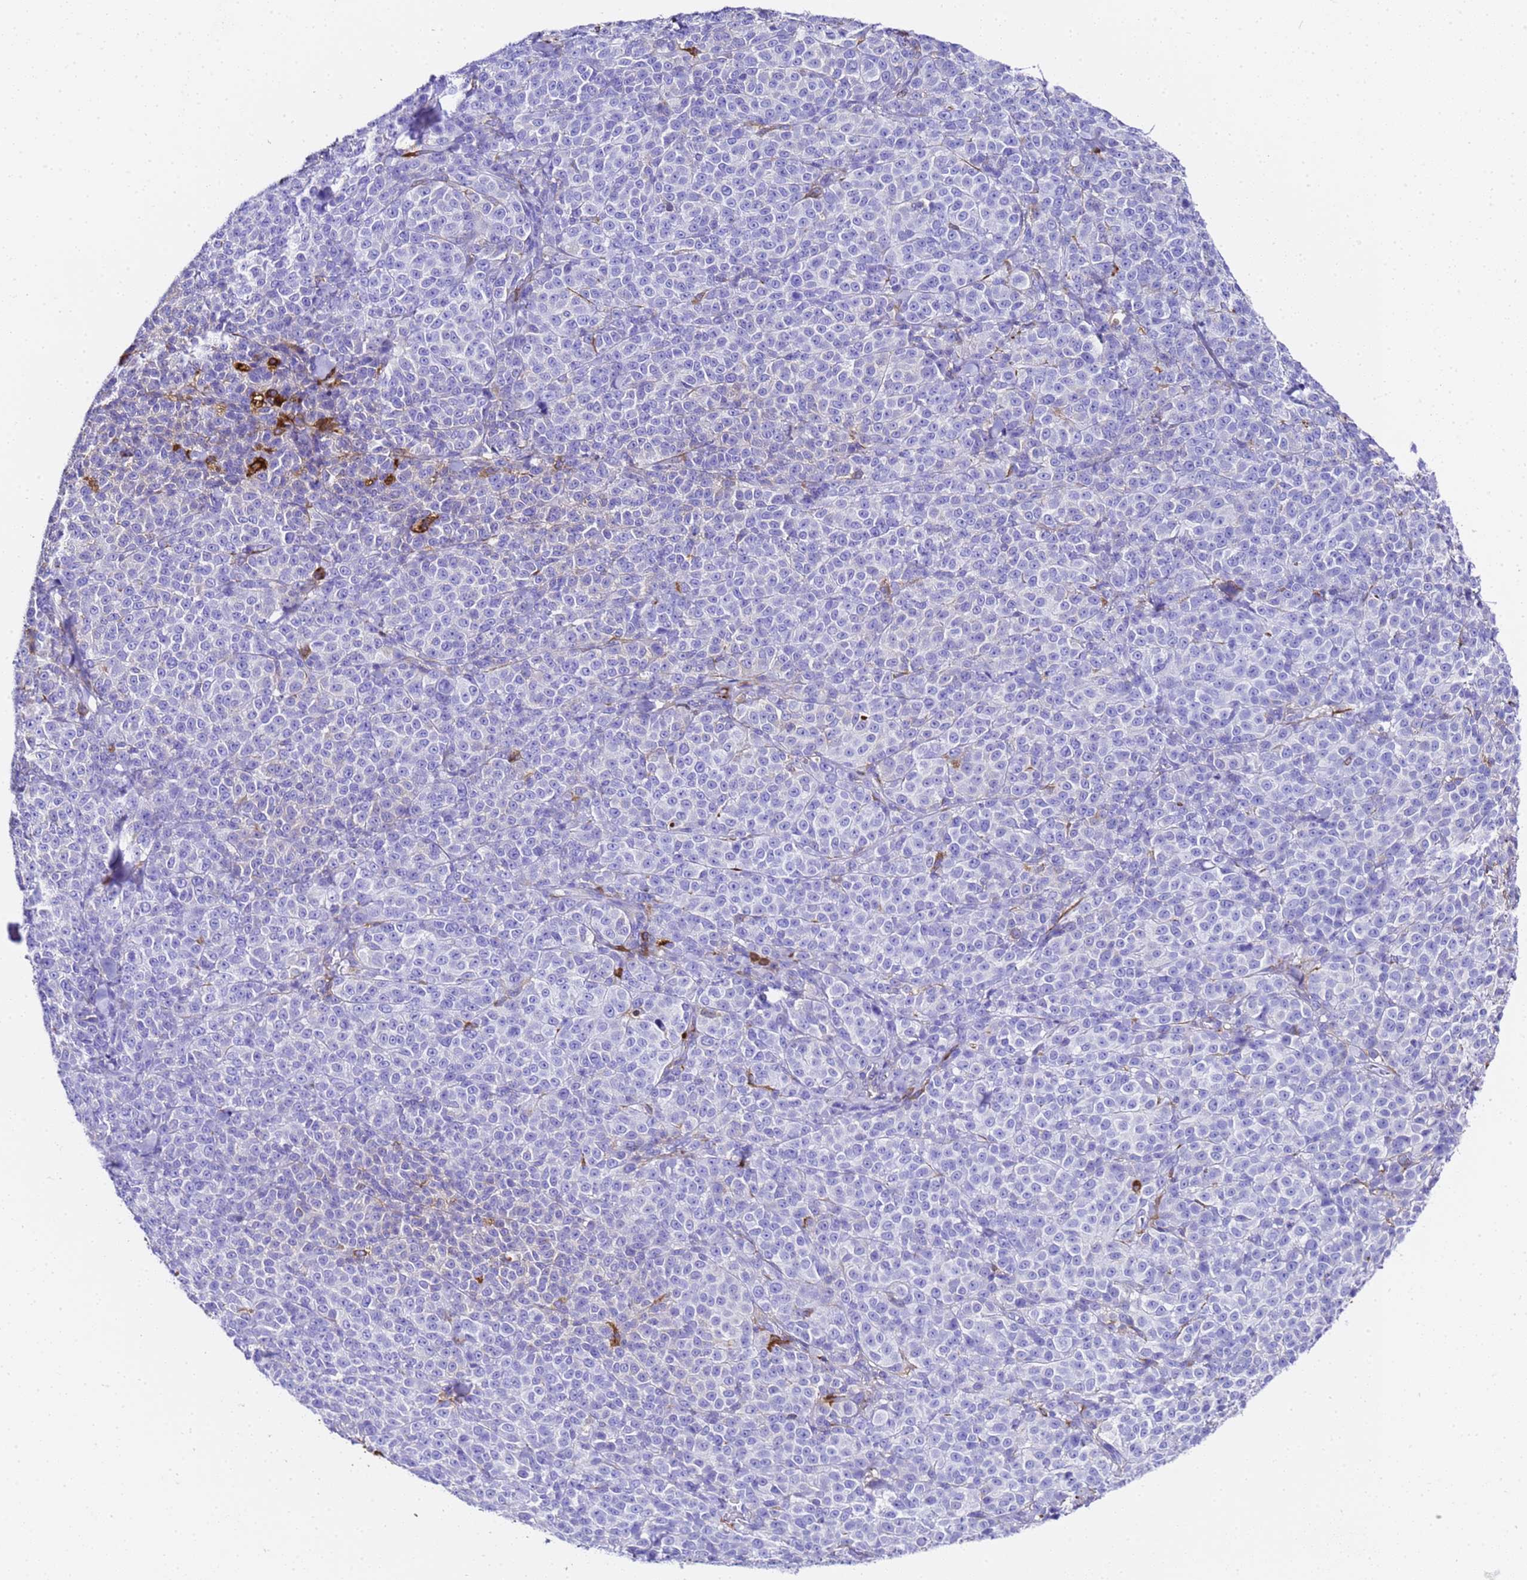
{"staining": {"intensity": "negative", "quantity": "none", "location": "none"}, "tissue": "melanoma", "cell_type": "Tumor cells", "image_type": "cancer", "snomed": [{"axis": "morphology", "description": "Normal tissue, NOS"}, {"axis": "morphology", "description": "Malignant melanoma, NOS"}, {"axis": "topography", "description": "Skin"}], "caption": "Tumor cells are negative for protein expression in human malignant melanoma.", "gene": "FTL", "patient": {"sex": "female", "age": 34}}